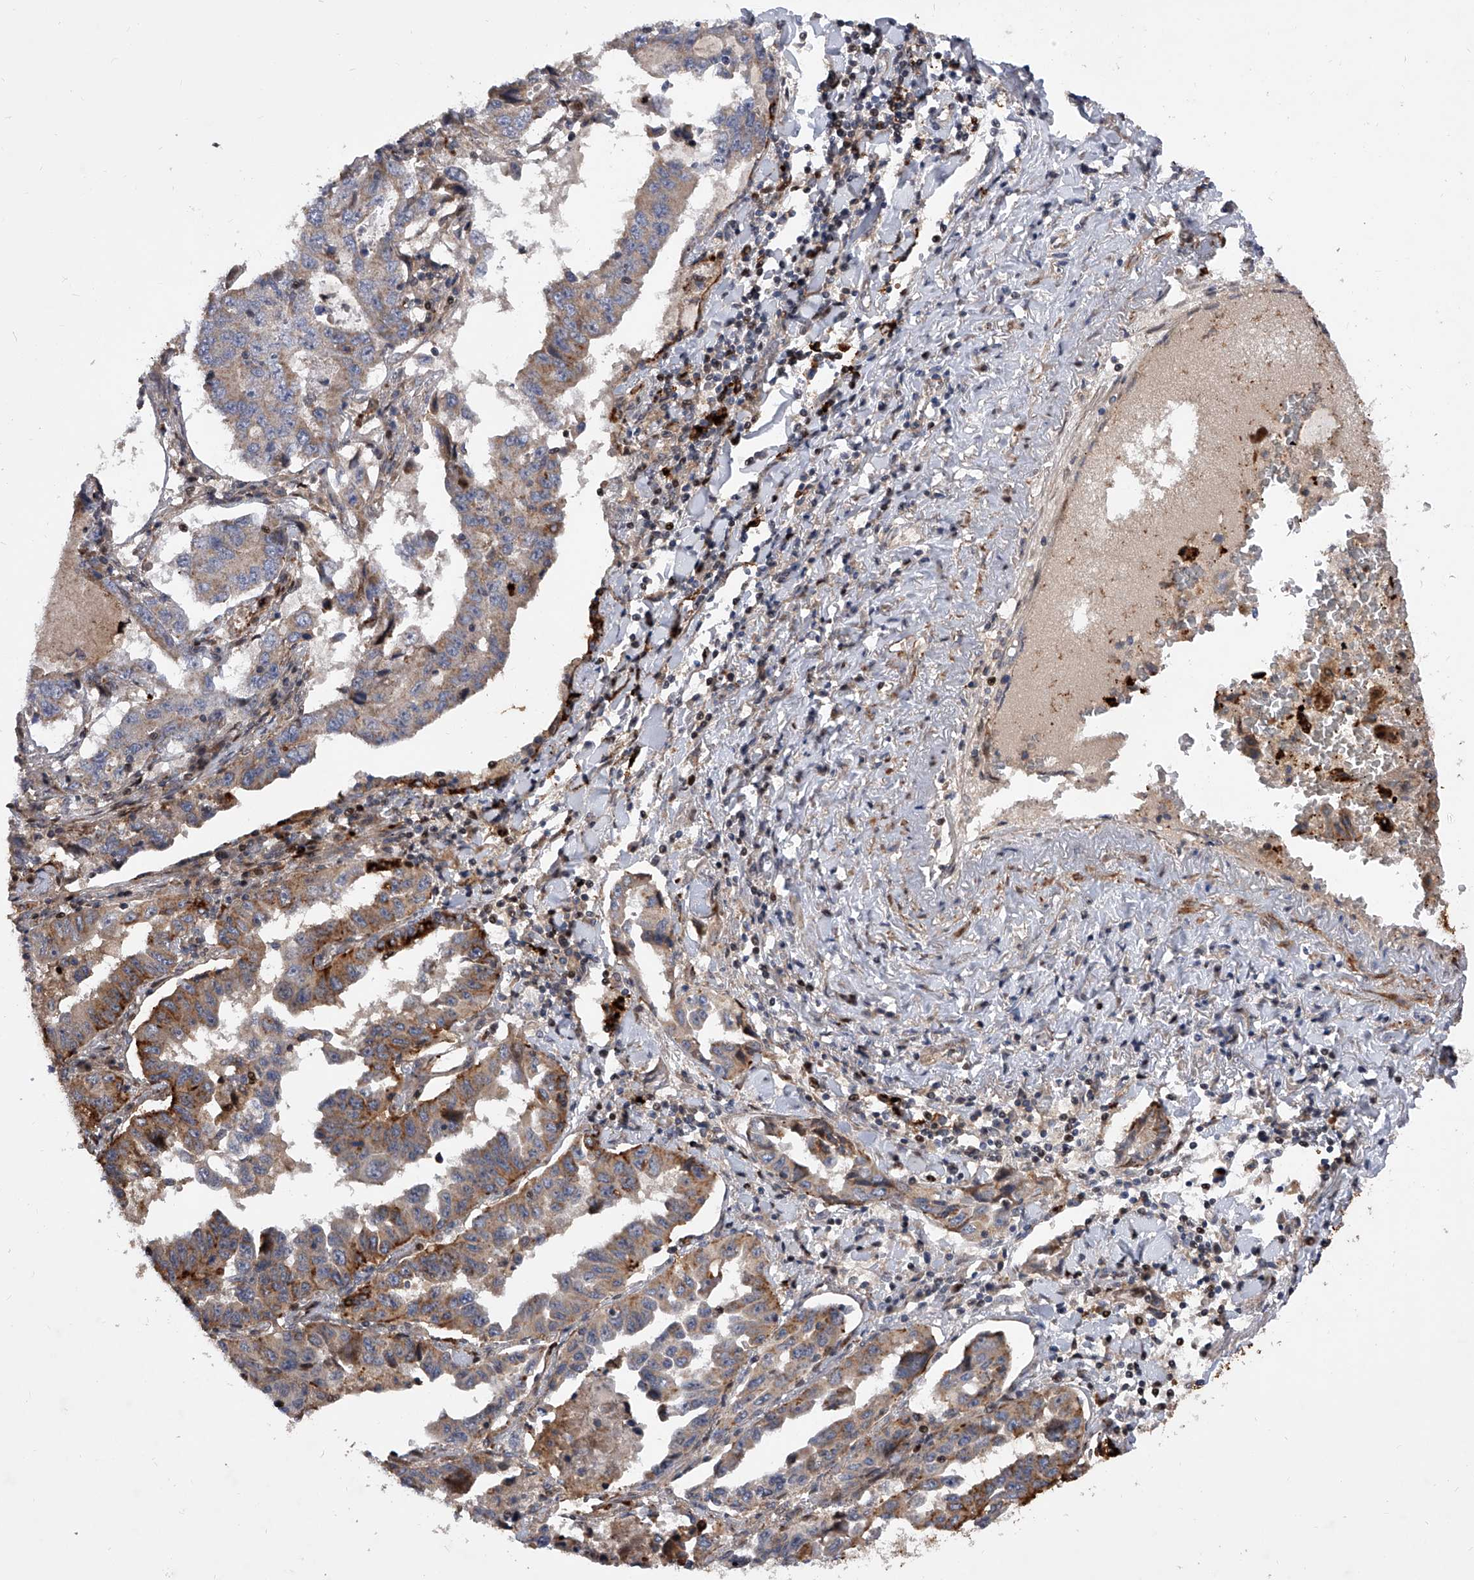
{"staining": {"intensity": "moderate", "quantity": "25%-75%", "location": "cytoplasmic/membranous"}, "tissue": "lung cancer", "cell_type": "Tumor cells", "image_type": "cancer", "snomed": [{"axis": "morphology", "description": "Adenocarcinoma, NOS"}, {"axis": "topography", "description": "Lung"}], "caption": "Immunohistochemistry (IHC) (DAB) staining of lung cancer demonstrates moderate cytoplasmic/membranous protein staining in approximately 25%-75% of tumor cells.", "gene": "PDSS2", "patient": {"sex": "female", "age": 51}}